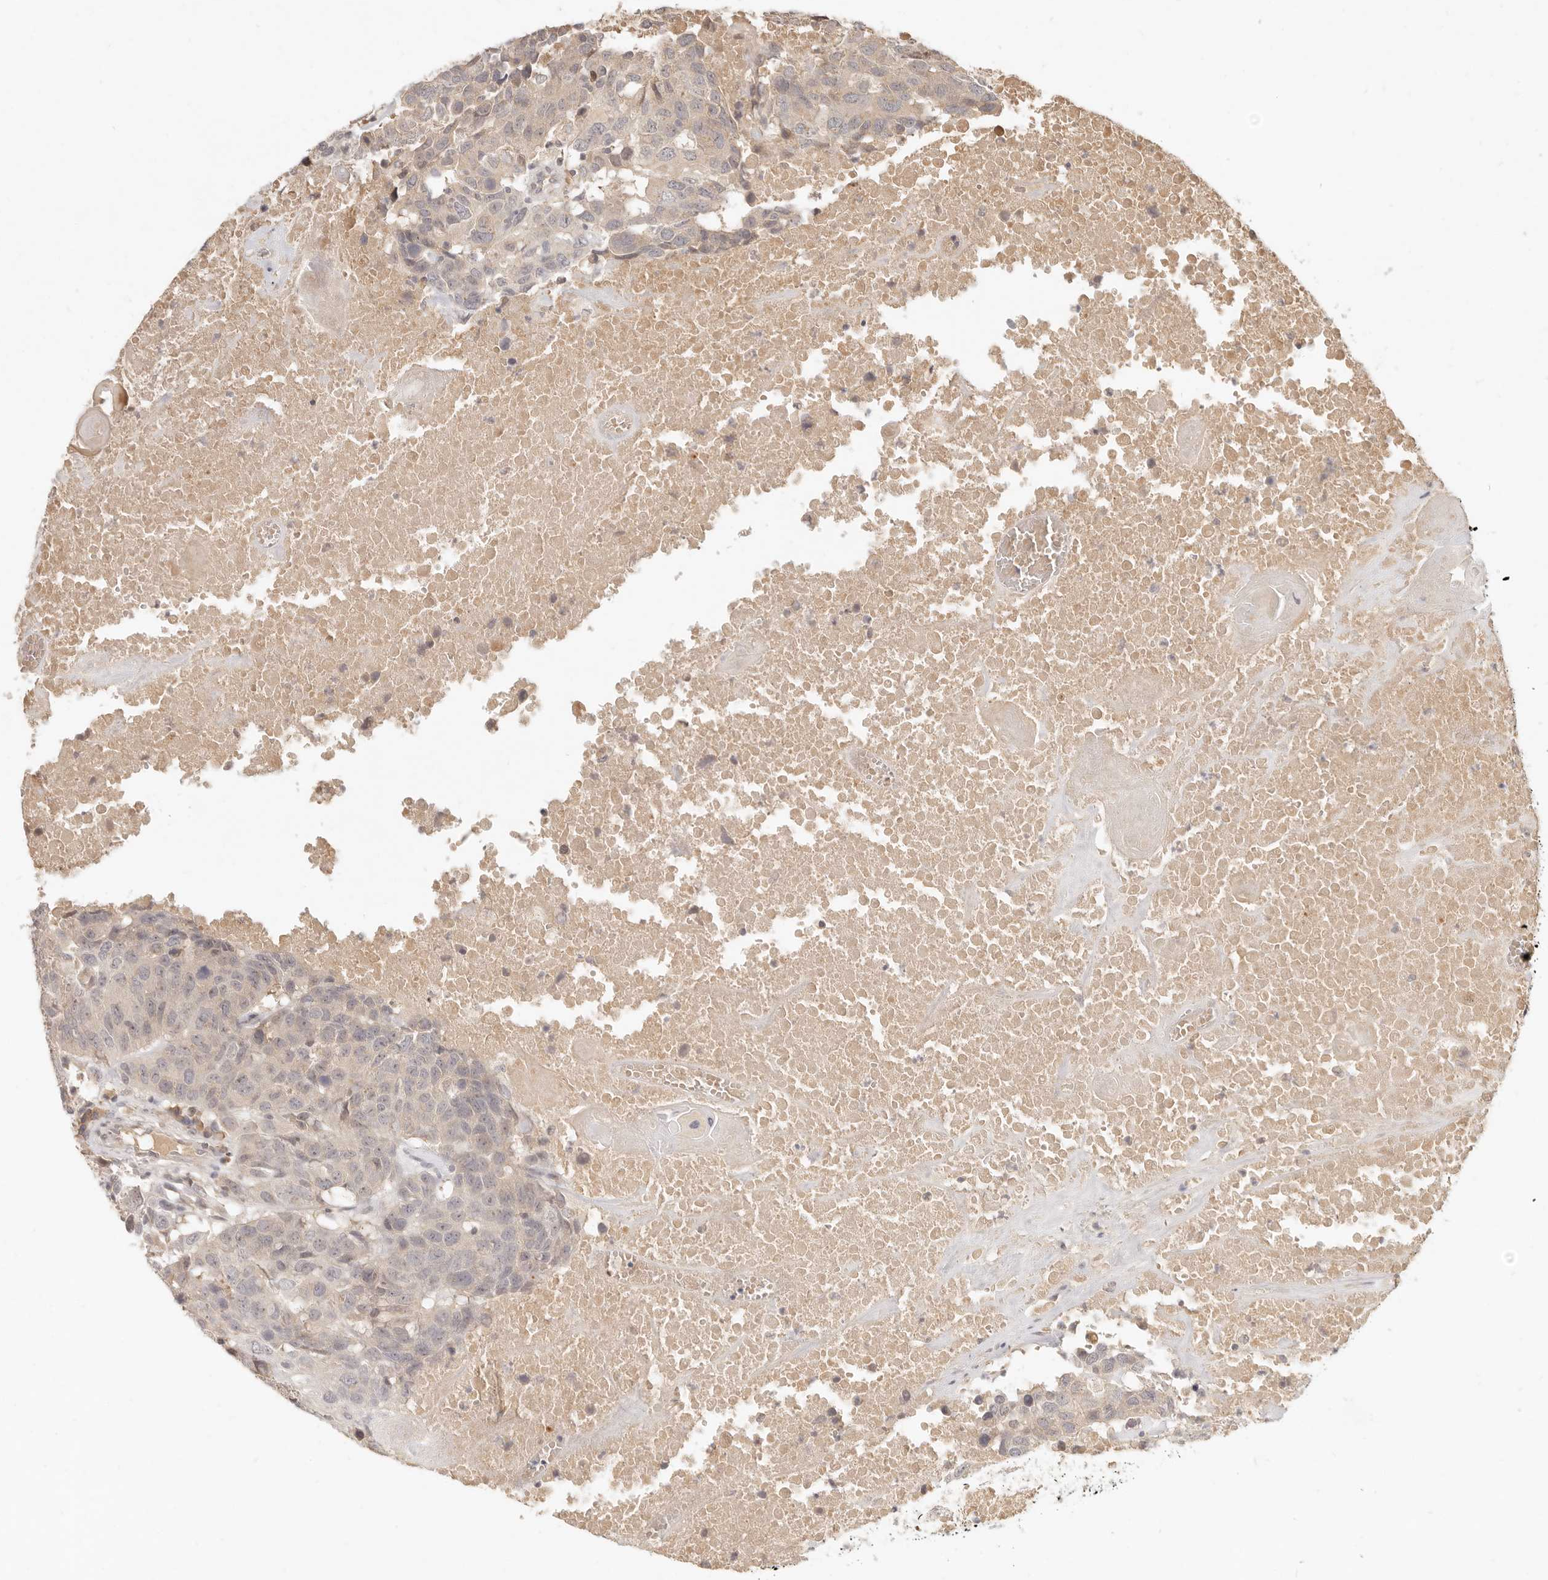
{"staining": {"intensity": "weak", "quantity": "25%-75%", "location": "cytoplasmic/membranous"}, "tissue": "head and neck cancer", "cell_type": "Tumor cells", "image_type": "cancer", "snomed": [{"axis": "morphology", "description": "Squamous cell carcinoma, NOS"}, {"axis": "topography", "description": "Head-Neck"}], "caption": "Human head and neck cancer (squamous cell carcinoma) stained for a protein (brown) demonstrates weak cytoplasmic/membranous positive staining in about 25%-75% of tumor cells.", "gene": "UBXN11", "patient": {"sex": "male", "age": 66}}